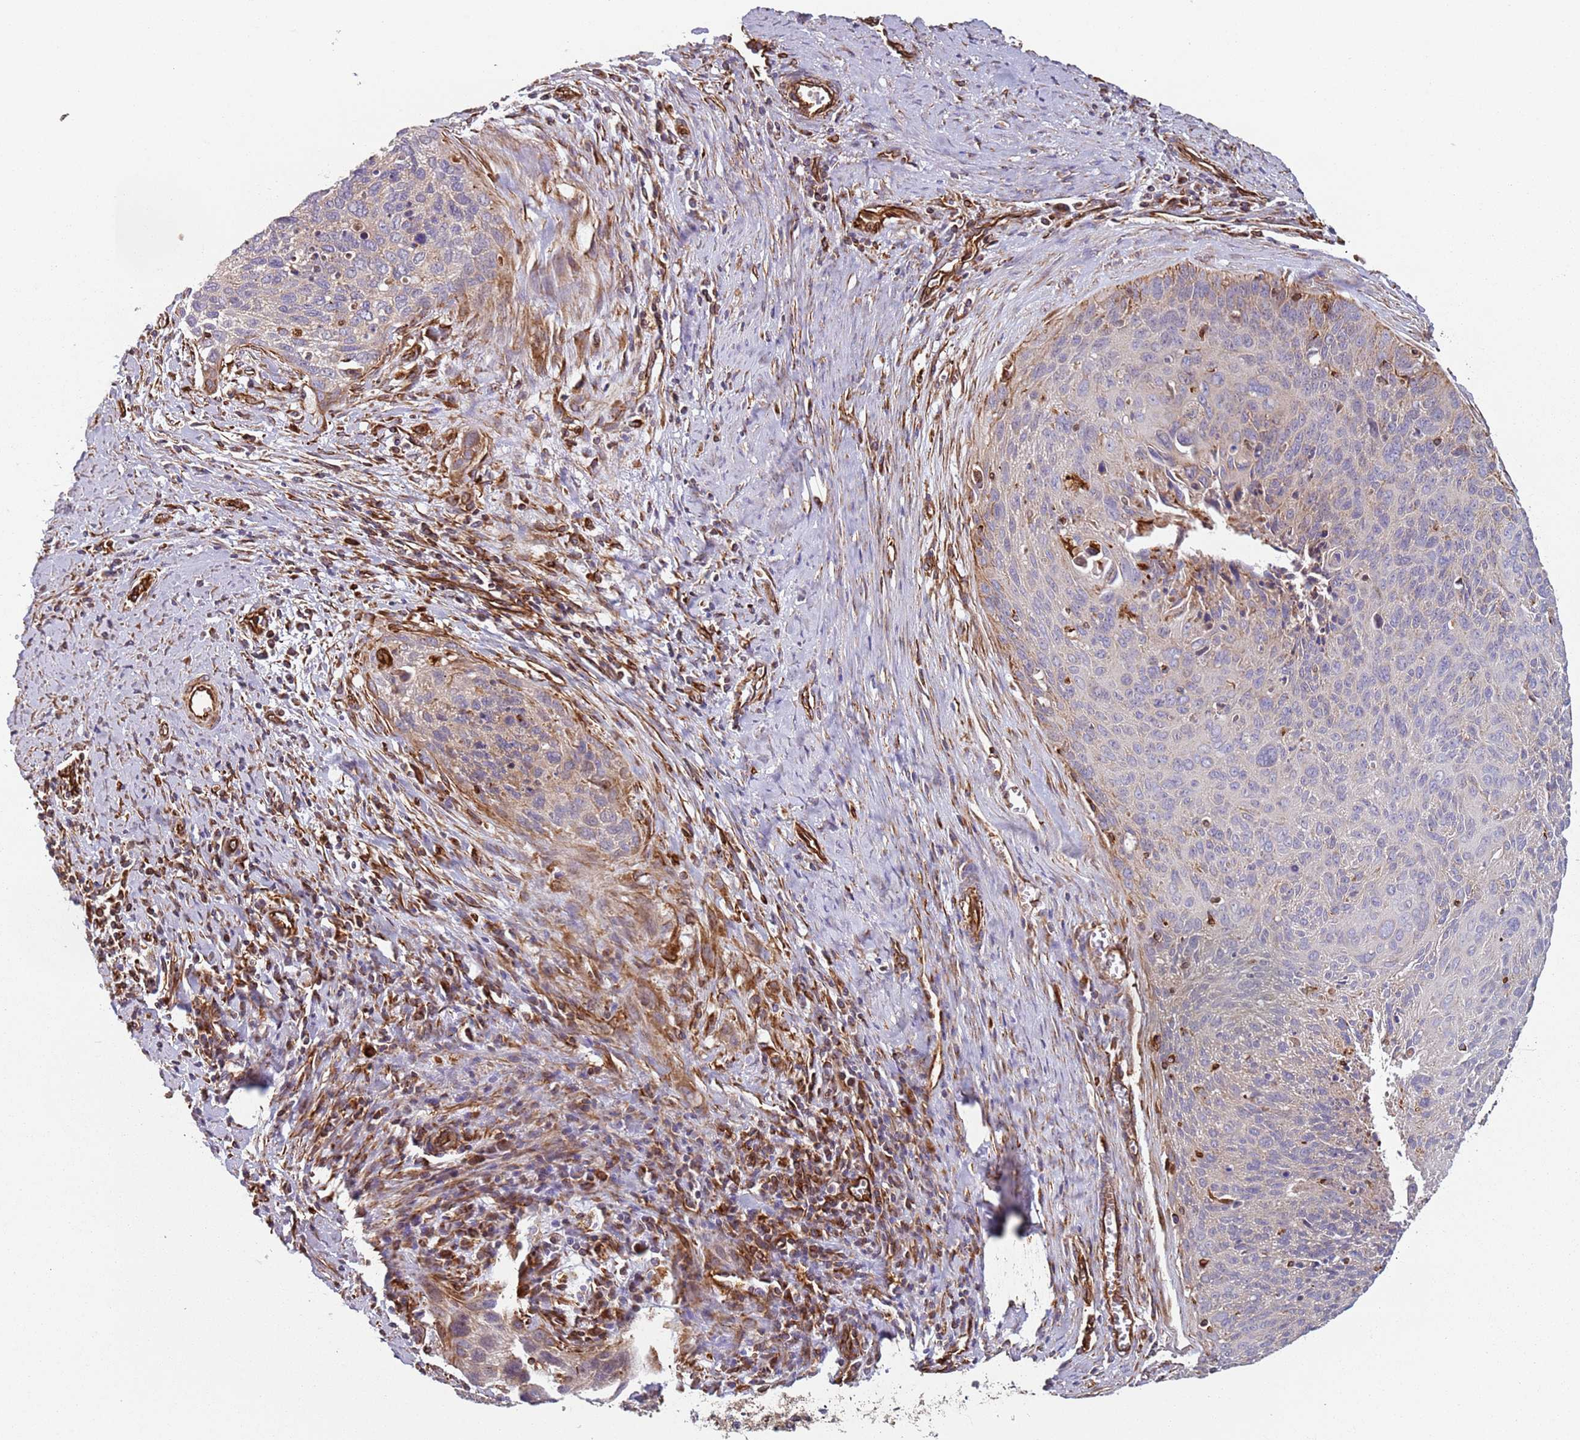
{"staining": {"intensity": "weak", "quantity": "<25%", "location": "cytoplasmic/membranous"}, "tissue": "cervical cancer", "cell_type": "Tumor cells", "image_type": "cancer", "snomed": [{"axis": "morphology", "description": "Squamous cell carcinoma, NOS"}, {"axis": "topography", "description": "Cervix"}], "caption": "IHC micrograph of cervical cancer (squamous cell carcinoma) stained for a protein (brown), which demonstrates no positivity in tumor cells.", "gene": "SNAPIN", "patient": {"sex": "female", "age": 55}}